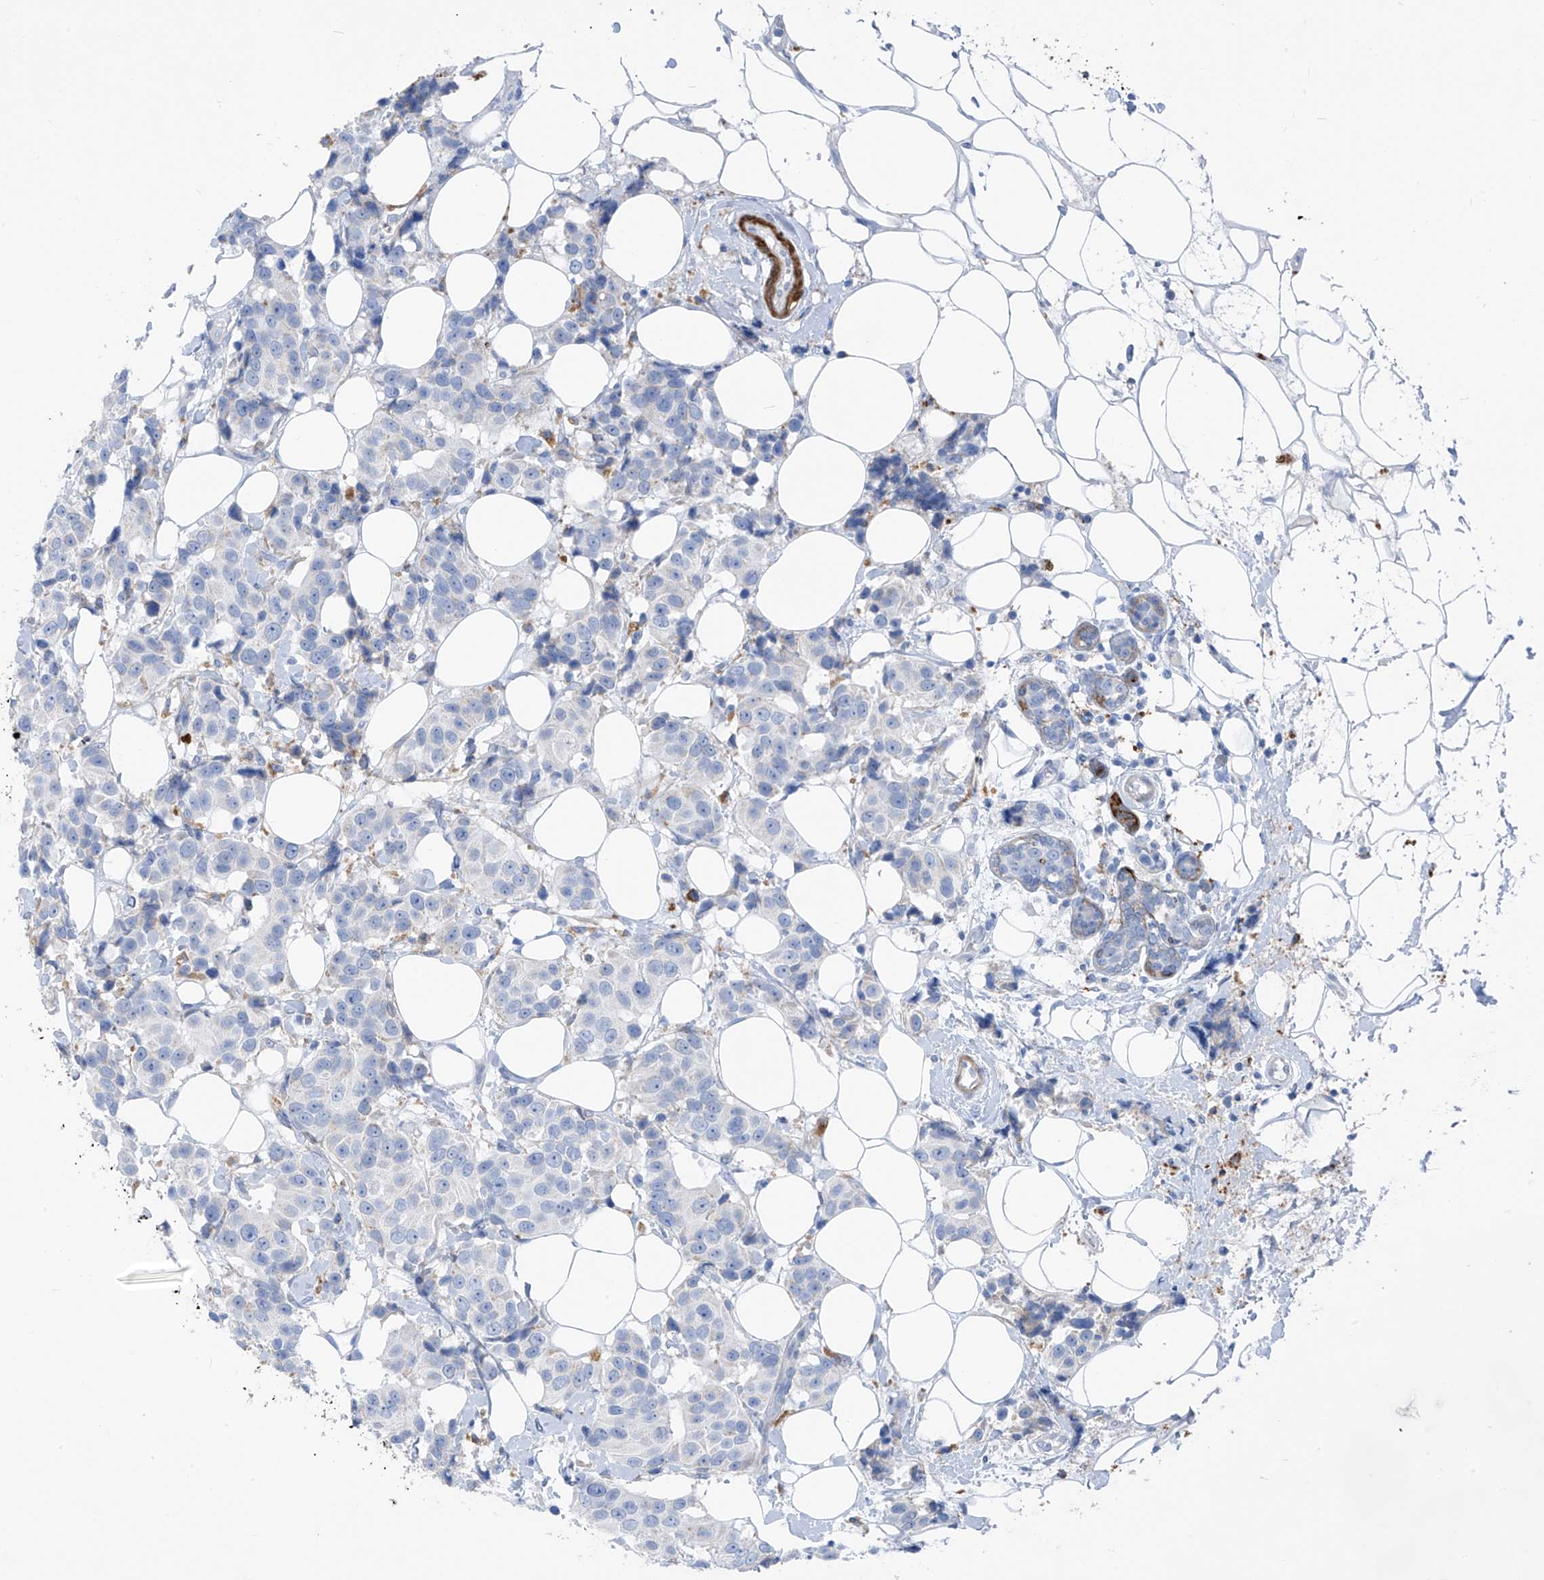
{"staining": {"intensity": "negative", "quantity": "none", "location": "none"}, "tissue": "breast cancer", "cell_type": "Tumor cells", "image_type": "cancer", "snomed": [{"axis": "morphology", "description": "Normal tissue, NOS"}, {"axis": "morphology", "description": "Duct carcinoma"}, {"axis": "topography", "description": "Breast"}], "caption": "Intraductal carcinoma (breast) stained for a protein using immunohistochemistry shows no positivity tumor cells.", "gene": "GLMP", "patient": {"sex": "female", "age": 39}}